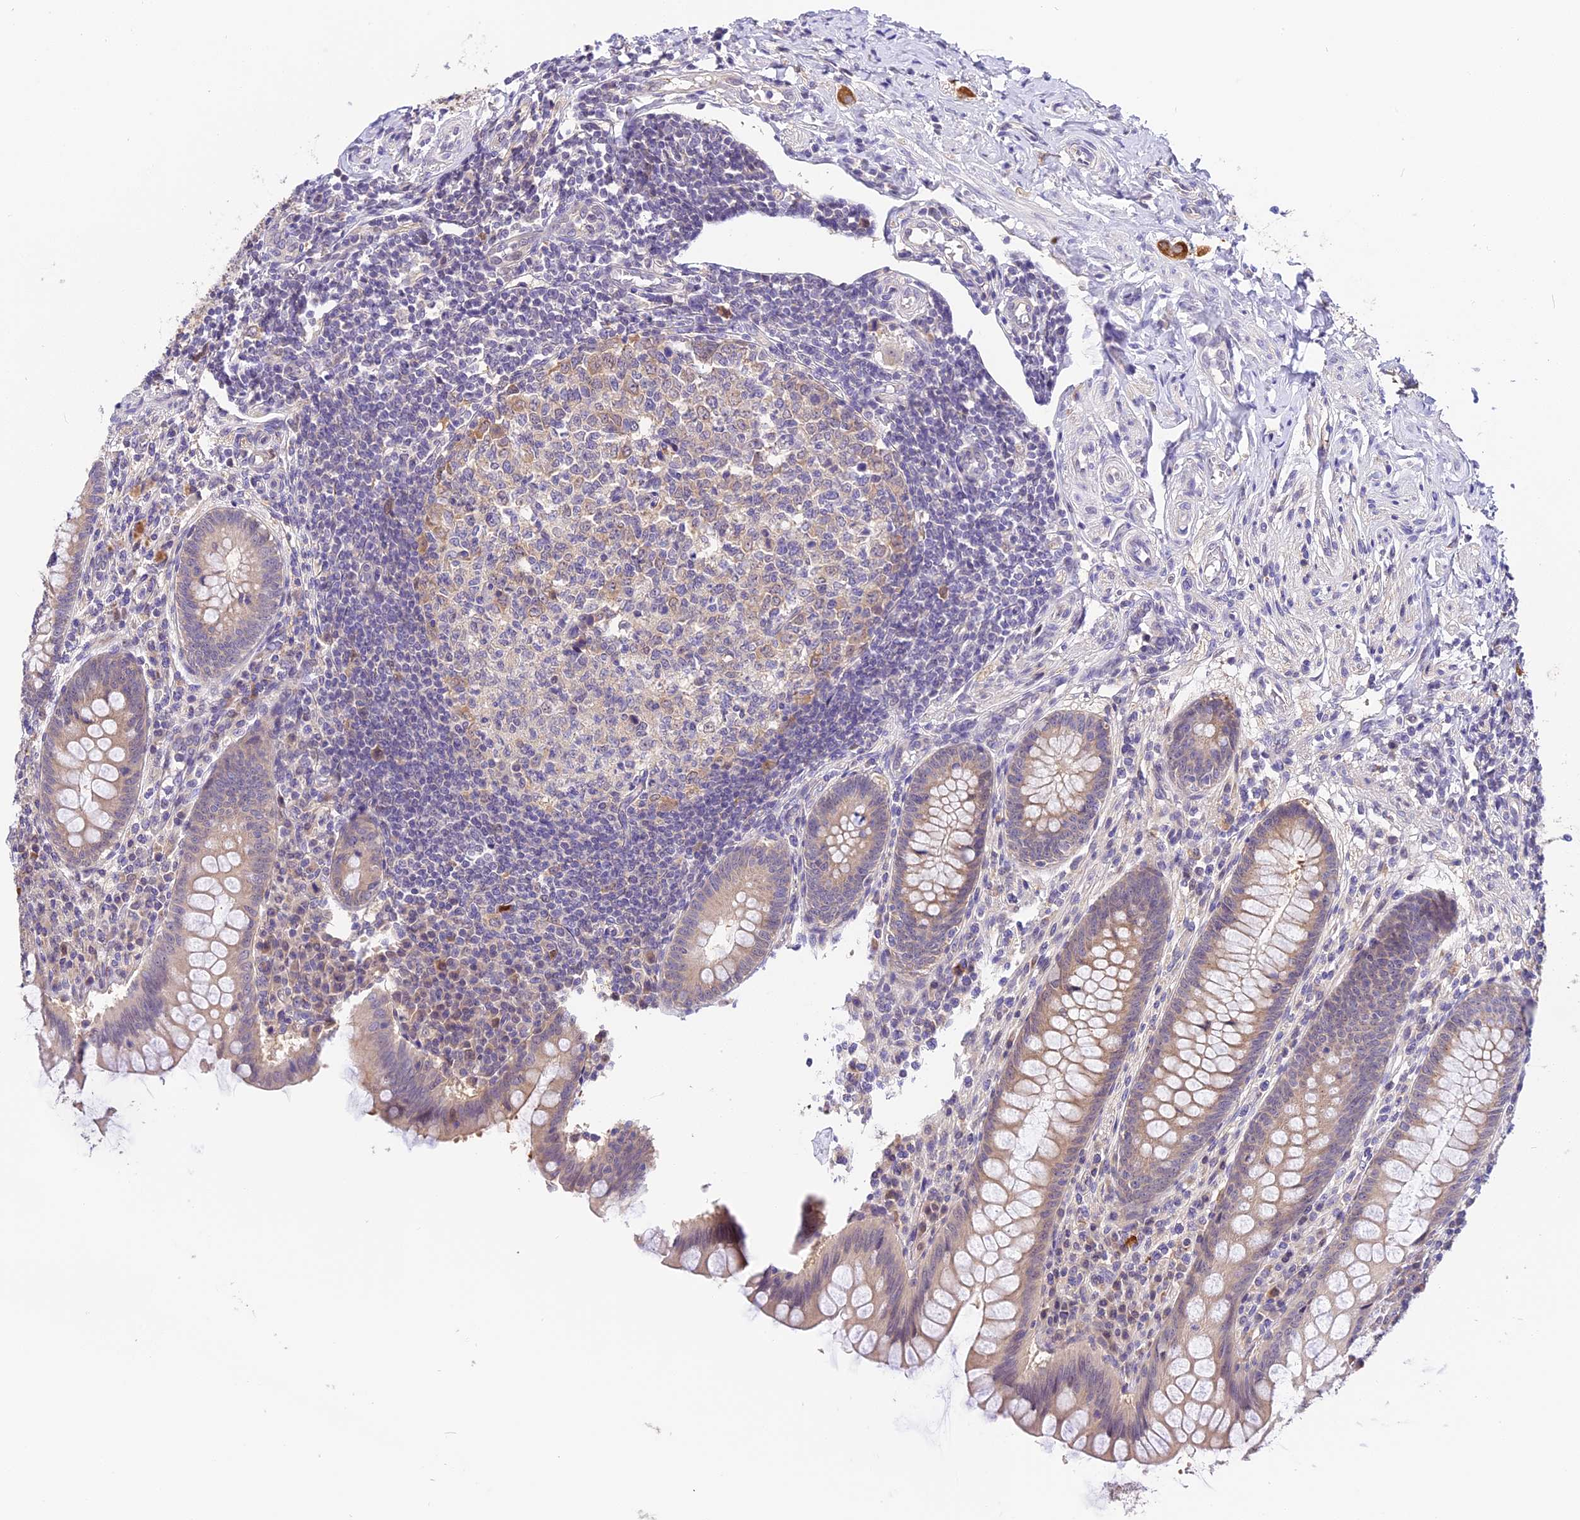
{"staining": {"intensity": "moderate", "quantity": "25%-75%", "location": "cytoplasmic/membranous"}, "tissue": "appendix", "cell_type": "Glandular cells", "image_type": "normal", "snomed": [{"axis": "morphology", "description": "Normal tissue, NOS"}, {"axis": "topography", "description": "Appendix"}], "caption": "Glandular cells demonstrate moderate cytoplasmic/membranous staining in approximately 25%-75% of cells in benign appendix.", "gene": "BSCL2", "patient": {"sex": "female", "age": 33}}